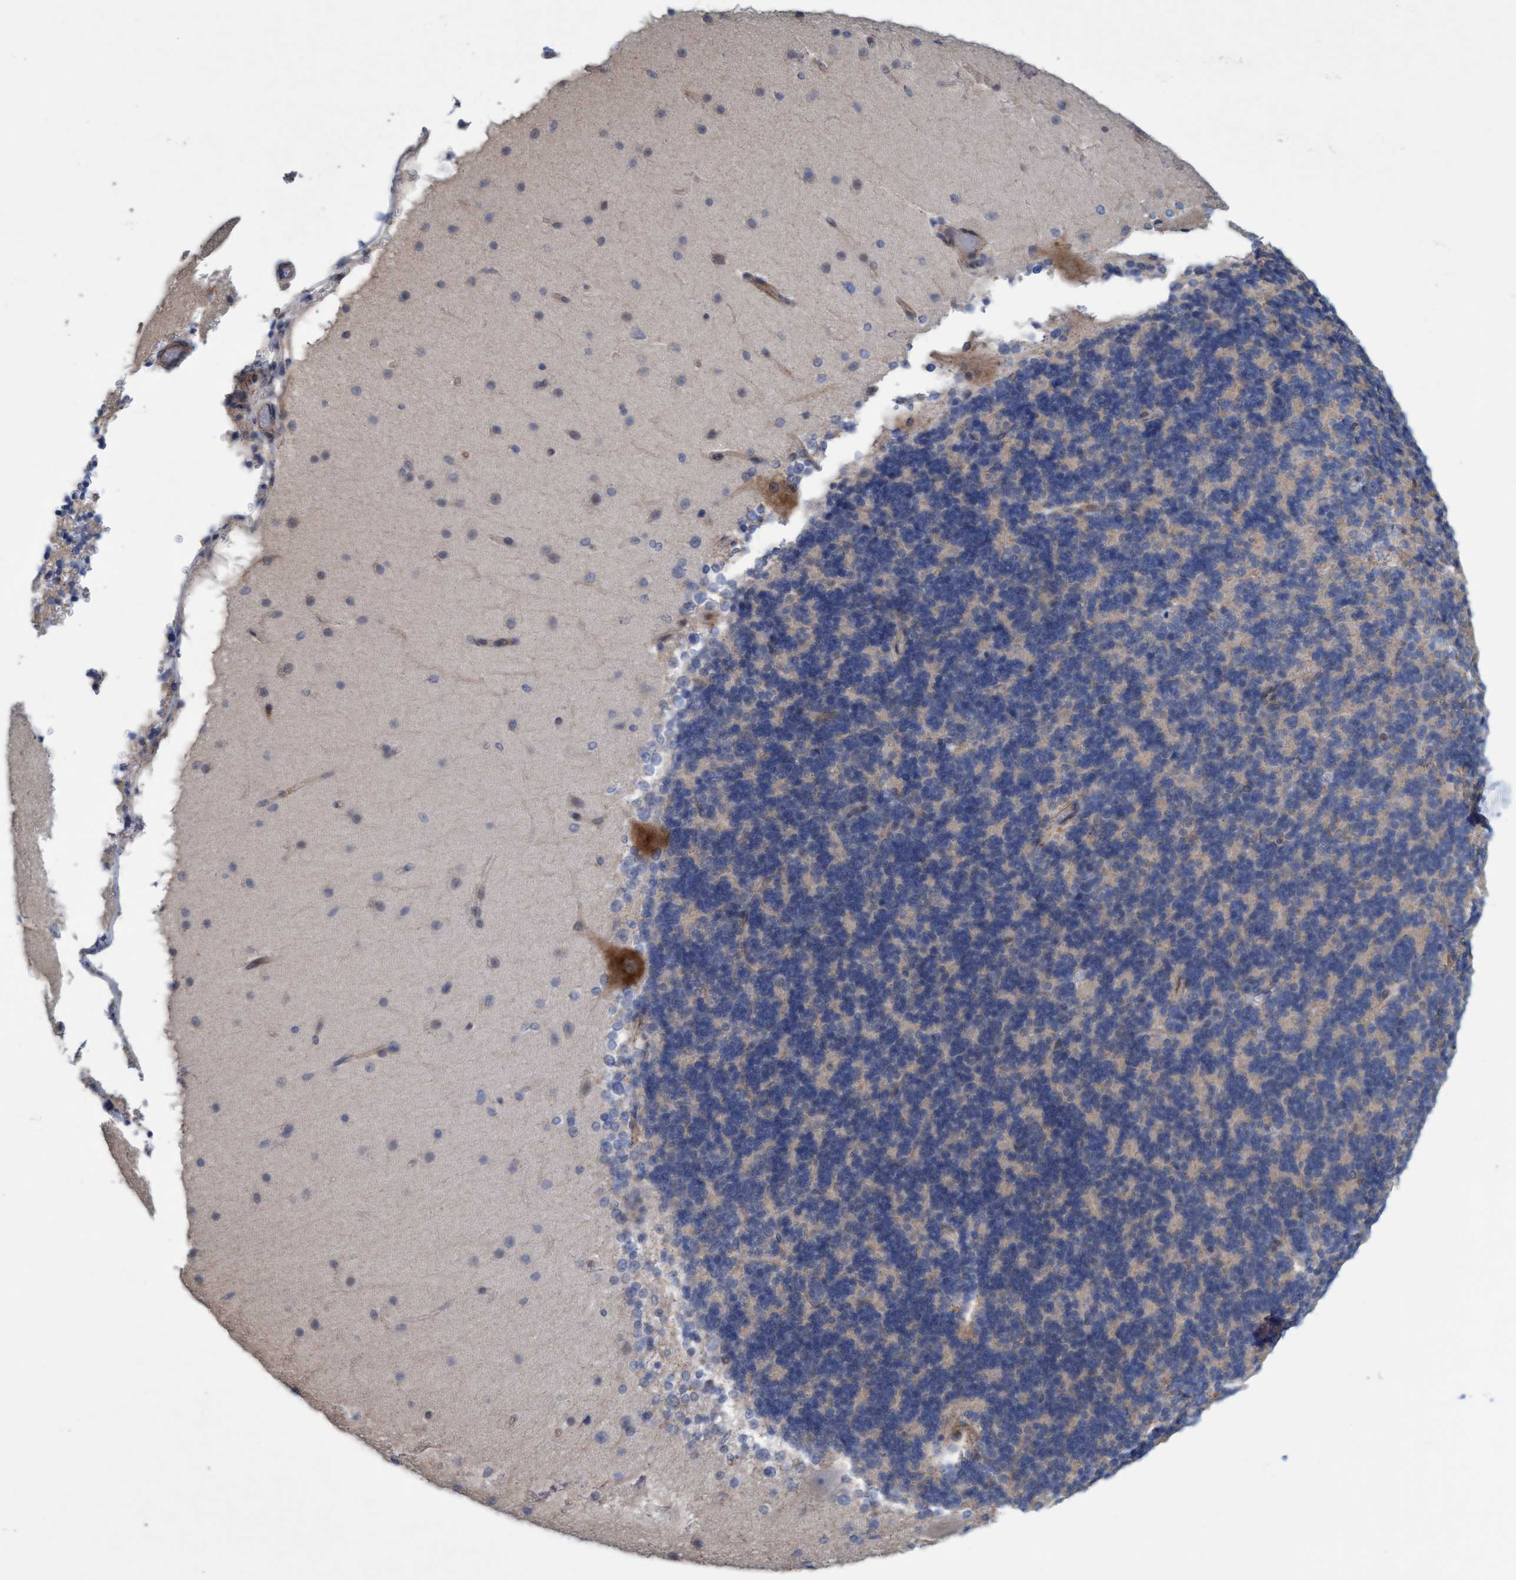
{"staining": {"intensity": "negative", "quantity": "none", "location": "none"}, "tissue": "cerebellum", "cell_type": "Cells in granular layer", "image_type": "normal", "snomed": [{"axis": "morphology", "description": "Normal tissue, NOS"}, {"axis": "topography", "description": "Cerebellum"}], "caption": "DAB immunohistochemical staining of unremarkable cerebellum exhibits no significant positivity in cells in granular layer.", "gene": "SLC28A3", "patient": {"sex": "female", "age": 19}}